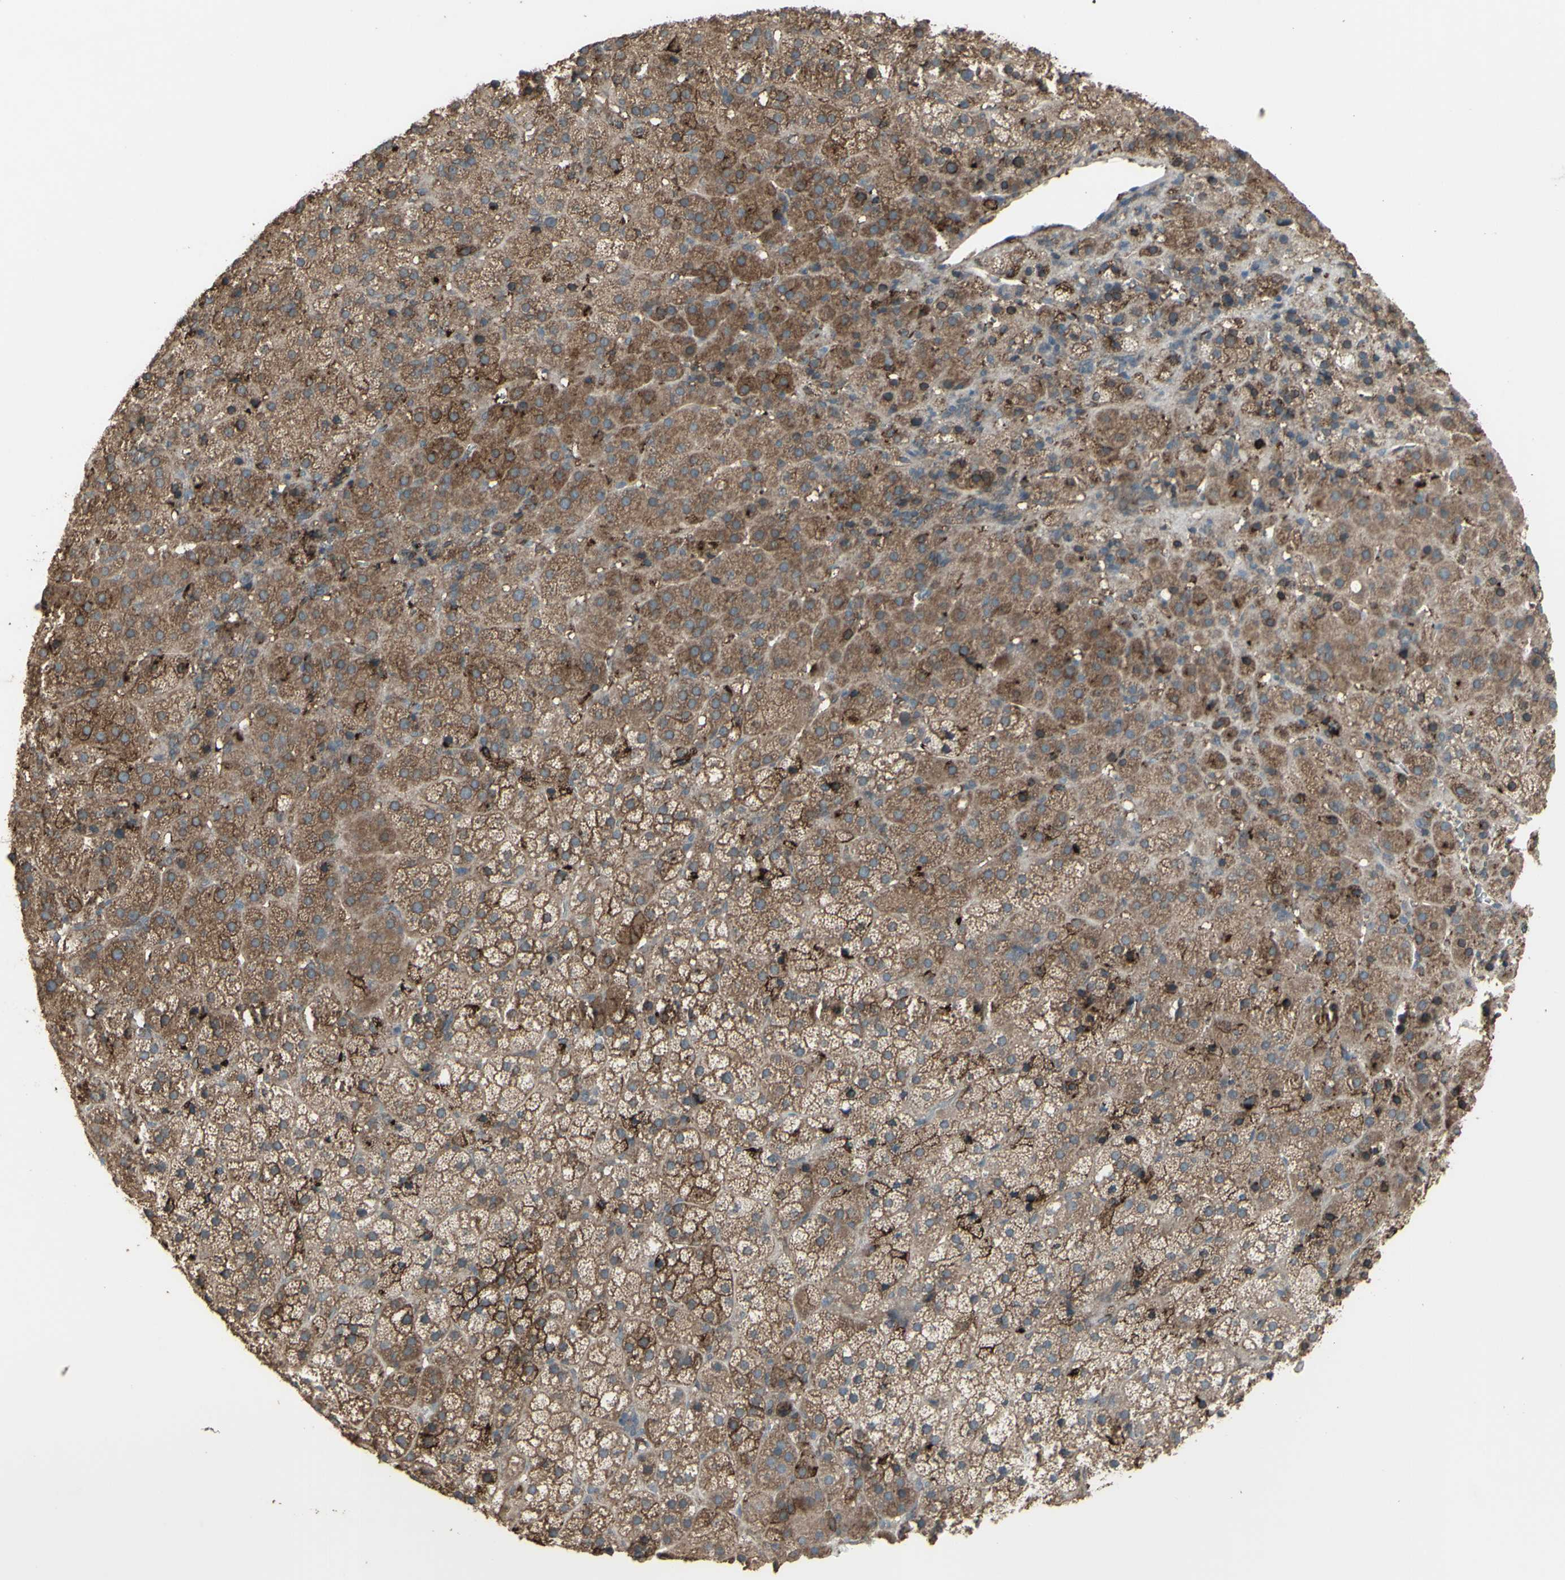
{"staining": {"intensity": "moderate", "quantity": ">75%", "location": "cytoplasmic/membranous"}, "tissue": "adrenal gland", "cell_type": "Glandular cells", "image_type": "normal", "snomed": [{"axis": "morphology", "description": "Normal tissue, NOS"}, {"axis": "topography", "description": "Adrenal gland"}], "caption": "The micrograph demonstrates immunohistochemical staining of benign adrenal gland. There is moderate cytoplasmic/membranous expression is appreciated in approximately >75% of glandular cells. The staining is performed using DAB brown chromogen to label protein expression. The nuclei are counter-stained blue using hematoxylin.", "gene": "SMO", "patient": {"sex": "female", "age": 57}}